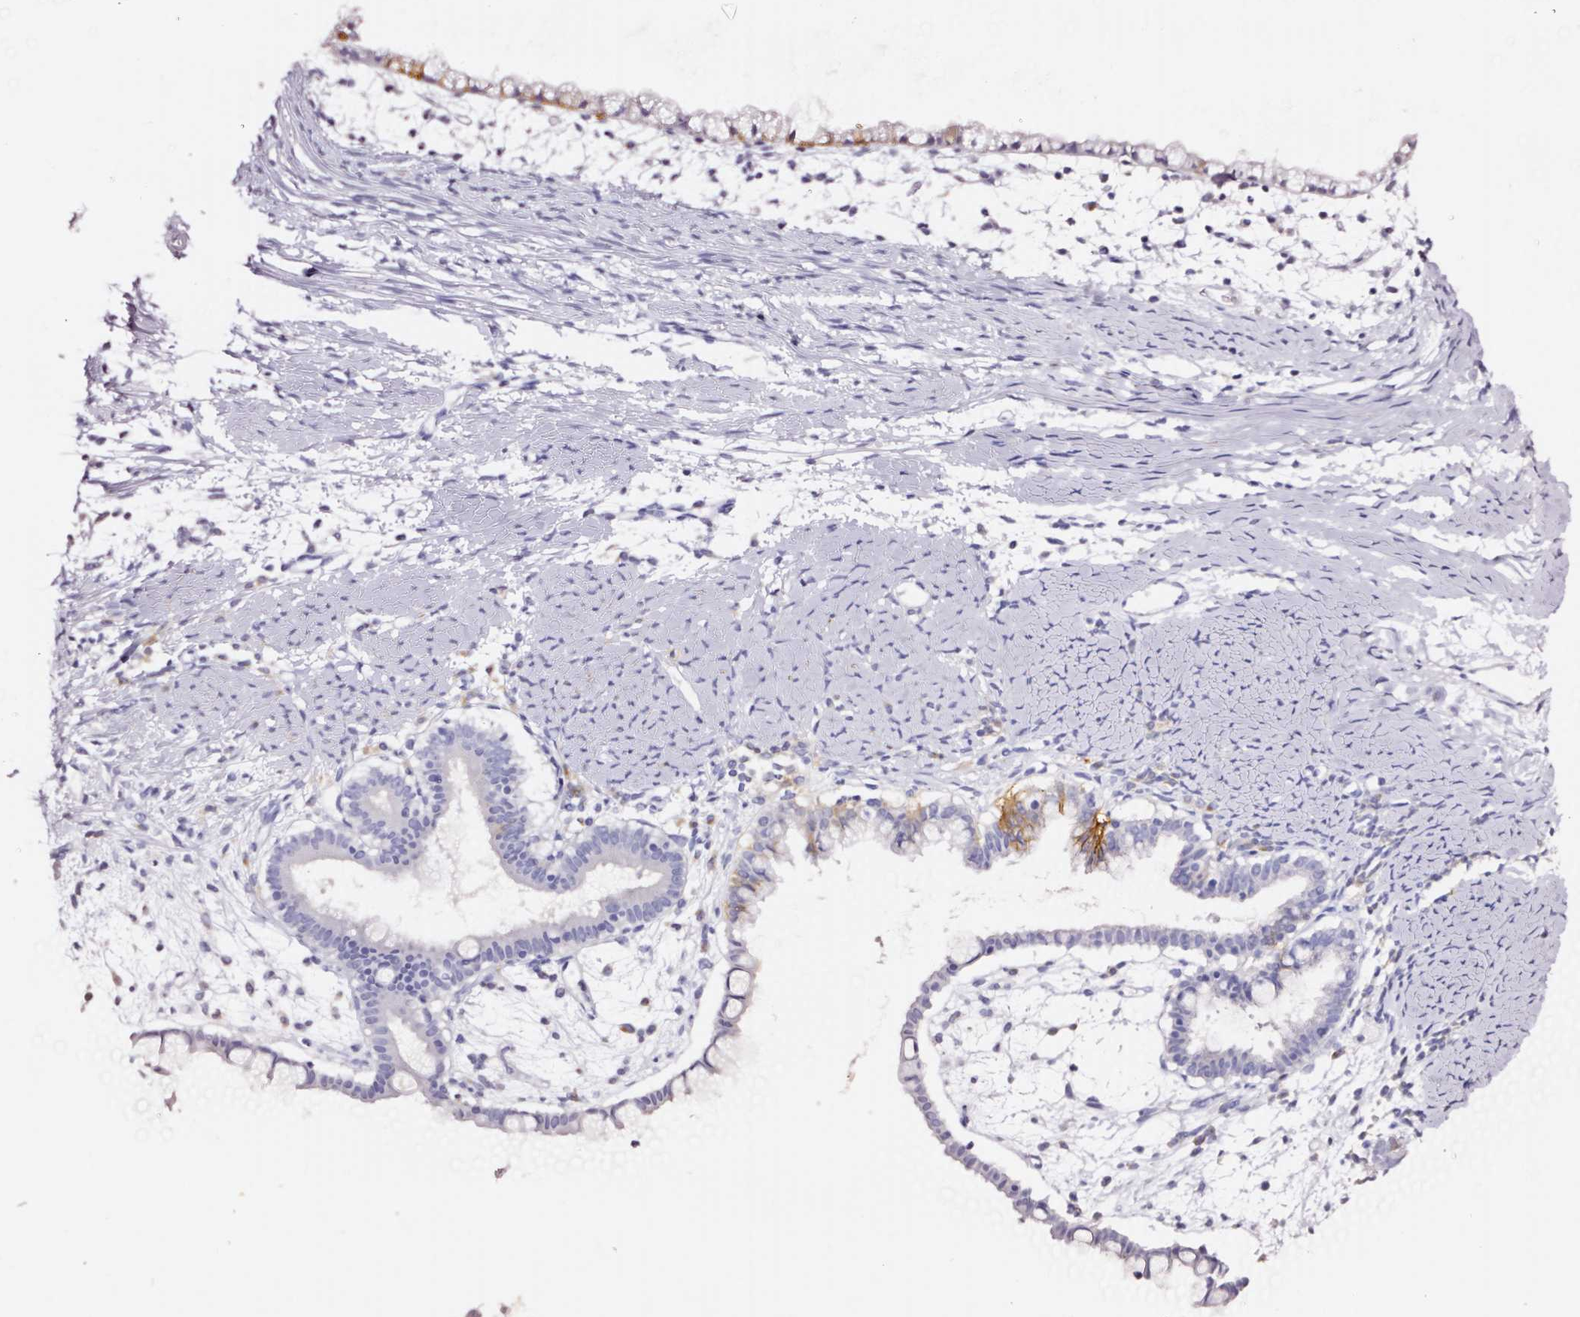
{"staining": {"intensity": "moderate", "quantity": "<25%", "location": "cytoplasmic/membranous"}, "tissue": "ovarian cancer", "cell_type": "Tumor cells", "image_type": "cancer", "snomed": [{"axis": "morphology", "description": "Cystadenocarcinoma, mucinous, NOS"}, {"axis": "topography", "description": "Ovary"}], "caption": "Tumor cells reveal low levels of moderate cytoplasmic/membranous staining in about <25% of cells in human mucinous cystadenocarcinoma (ovarian).", "gene": "CYB561A3", "patient": {"sex": "female", "age": 61}}